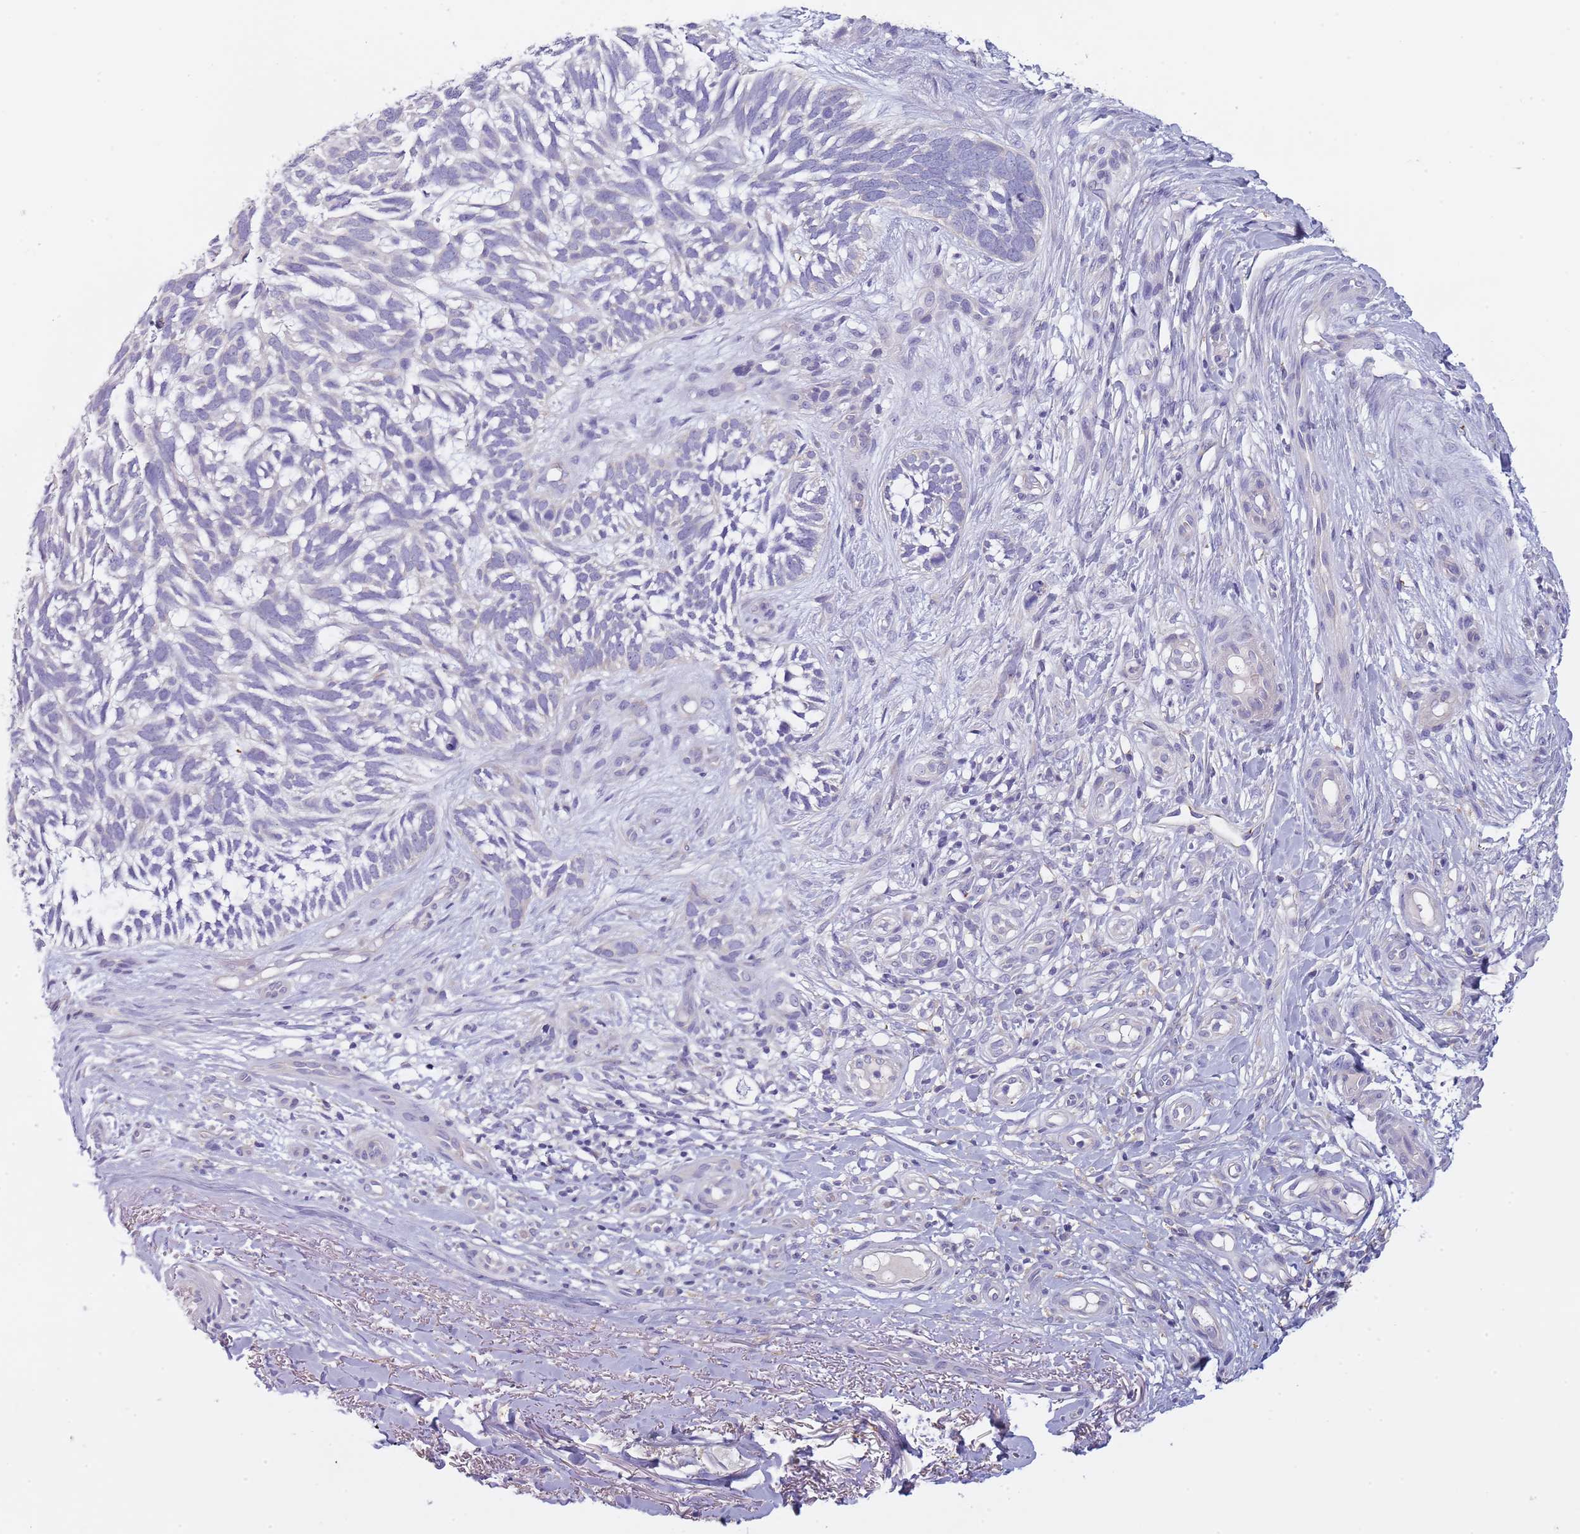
{"staining": {"intensity": "negative", "quantity": "none", "location": "none"}, "tissue": "skin cancer", "cell_type": "Tumor cells", "image_type": "cancer", "snomed": [{"axis": "morphology", "description": "Basal cell carcinoma"}, {"axis": "topography", "description": "Skin"}], "caption": "Immunohistochemistry (IHC) of basal cell carcinoma (skin) shows no staining in tumor cells.", "gene": "MAN1C1", "patient": {"sex": "male", "age": 88}}